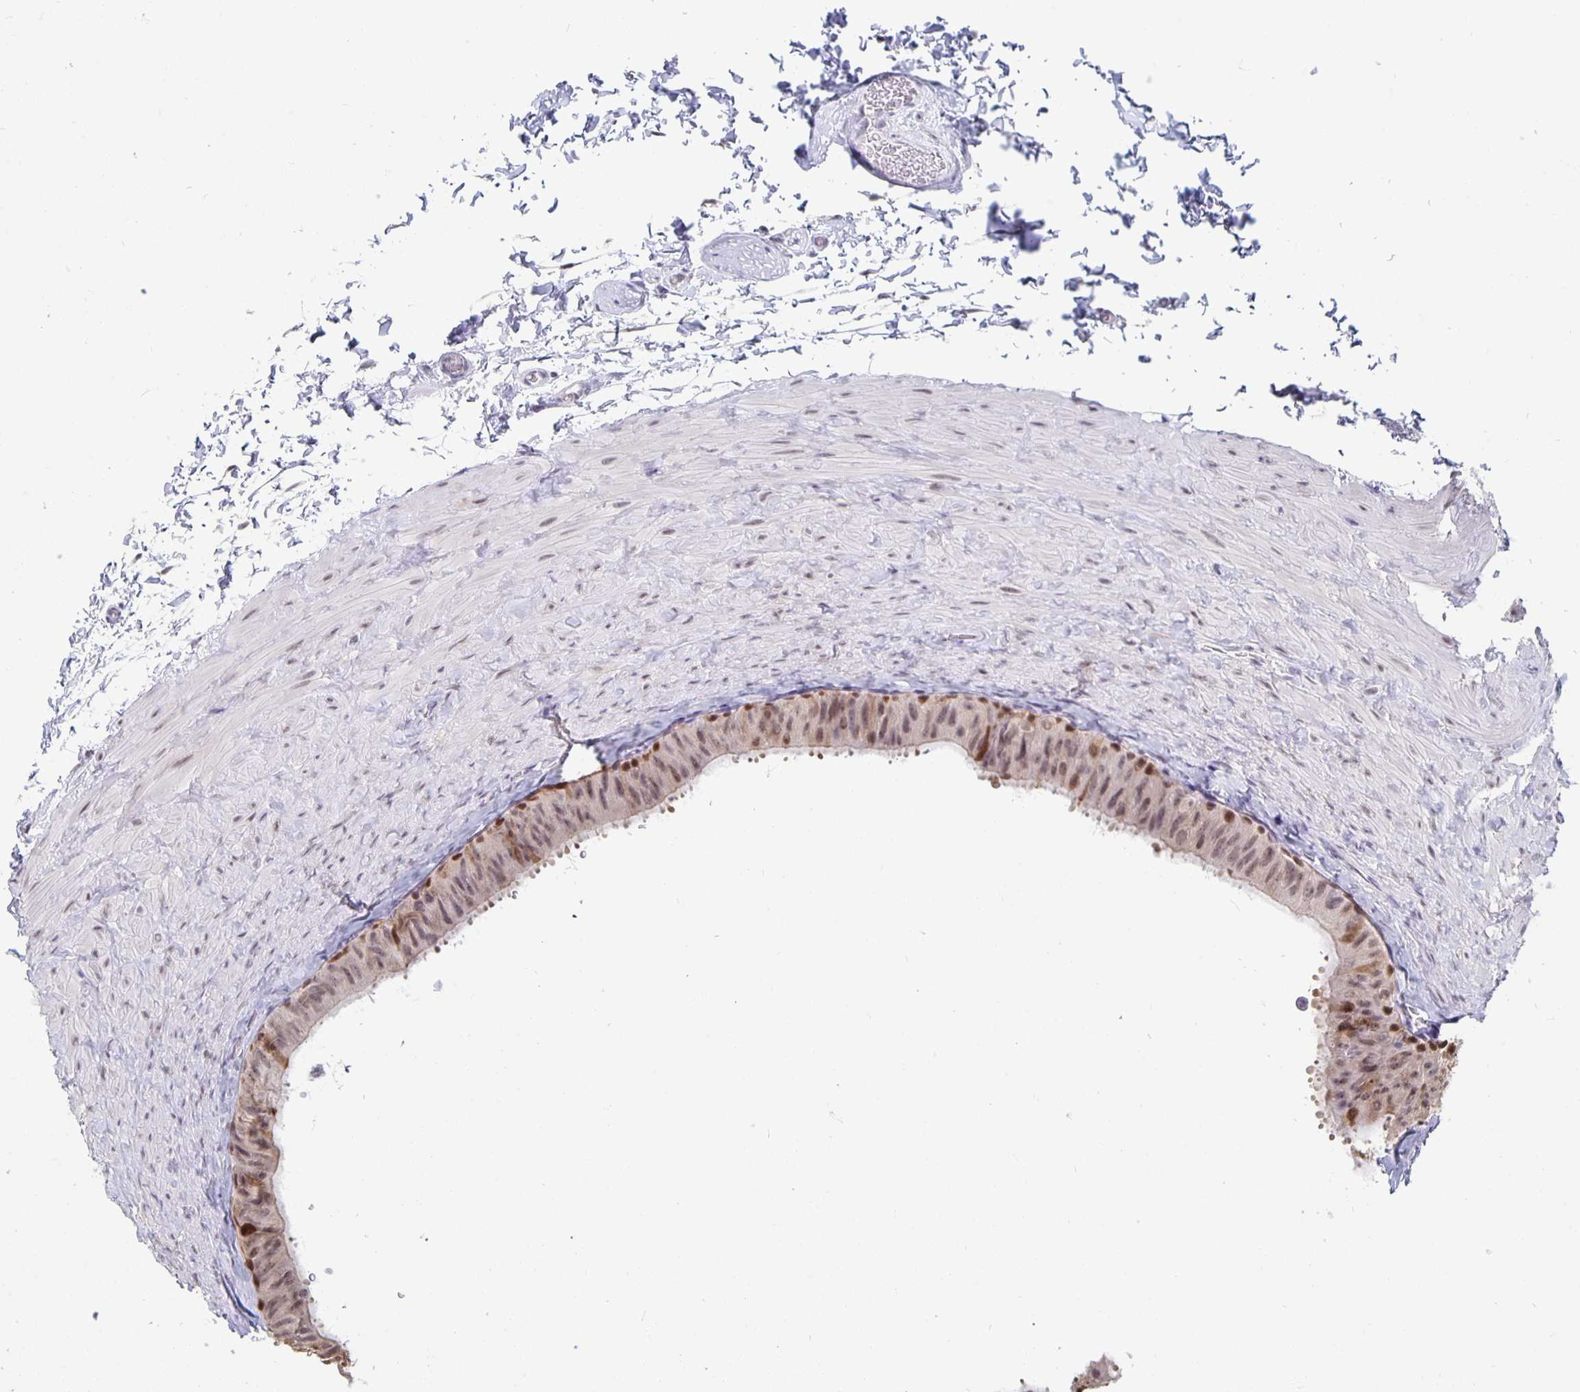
{"staining": {"intensity": "moderate", "quantity": "<25%", "location": "nuclear"}, "tissue": "epididymis", "cell_type": "Glandular cells", "image_type": "normal", "snomed": [{"axis": "morphology", "description": "Normal tissue, NOS"}, {"axis": "topography", "description": "Epididymis, spermatic cord, NOS"}, {"axis": "topography", "description": "Epididymis"}], "caption": "A brown stain highlights moderate nuclear expression of a protein in glandular cells of normal epididymis. (IHC, brightfield microscopy, high magnification).", "gene": "ZNF691", "patient": {"sex": "male", "age": 31}}